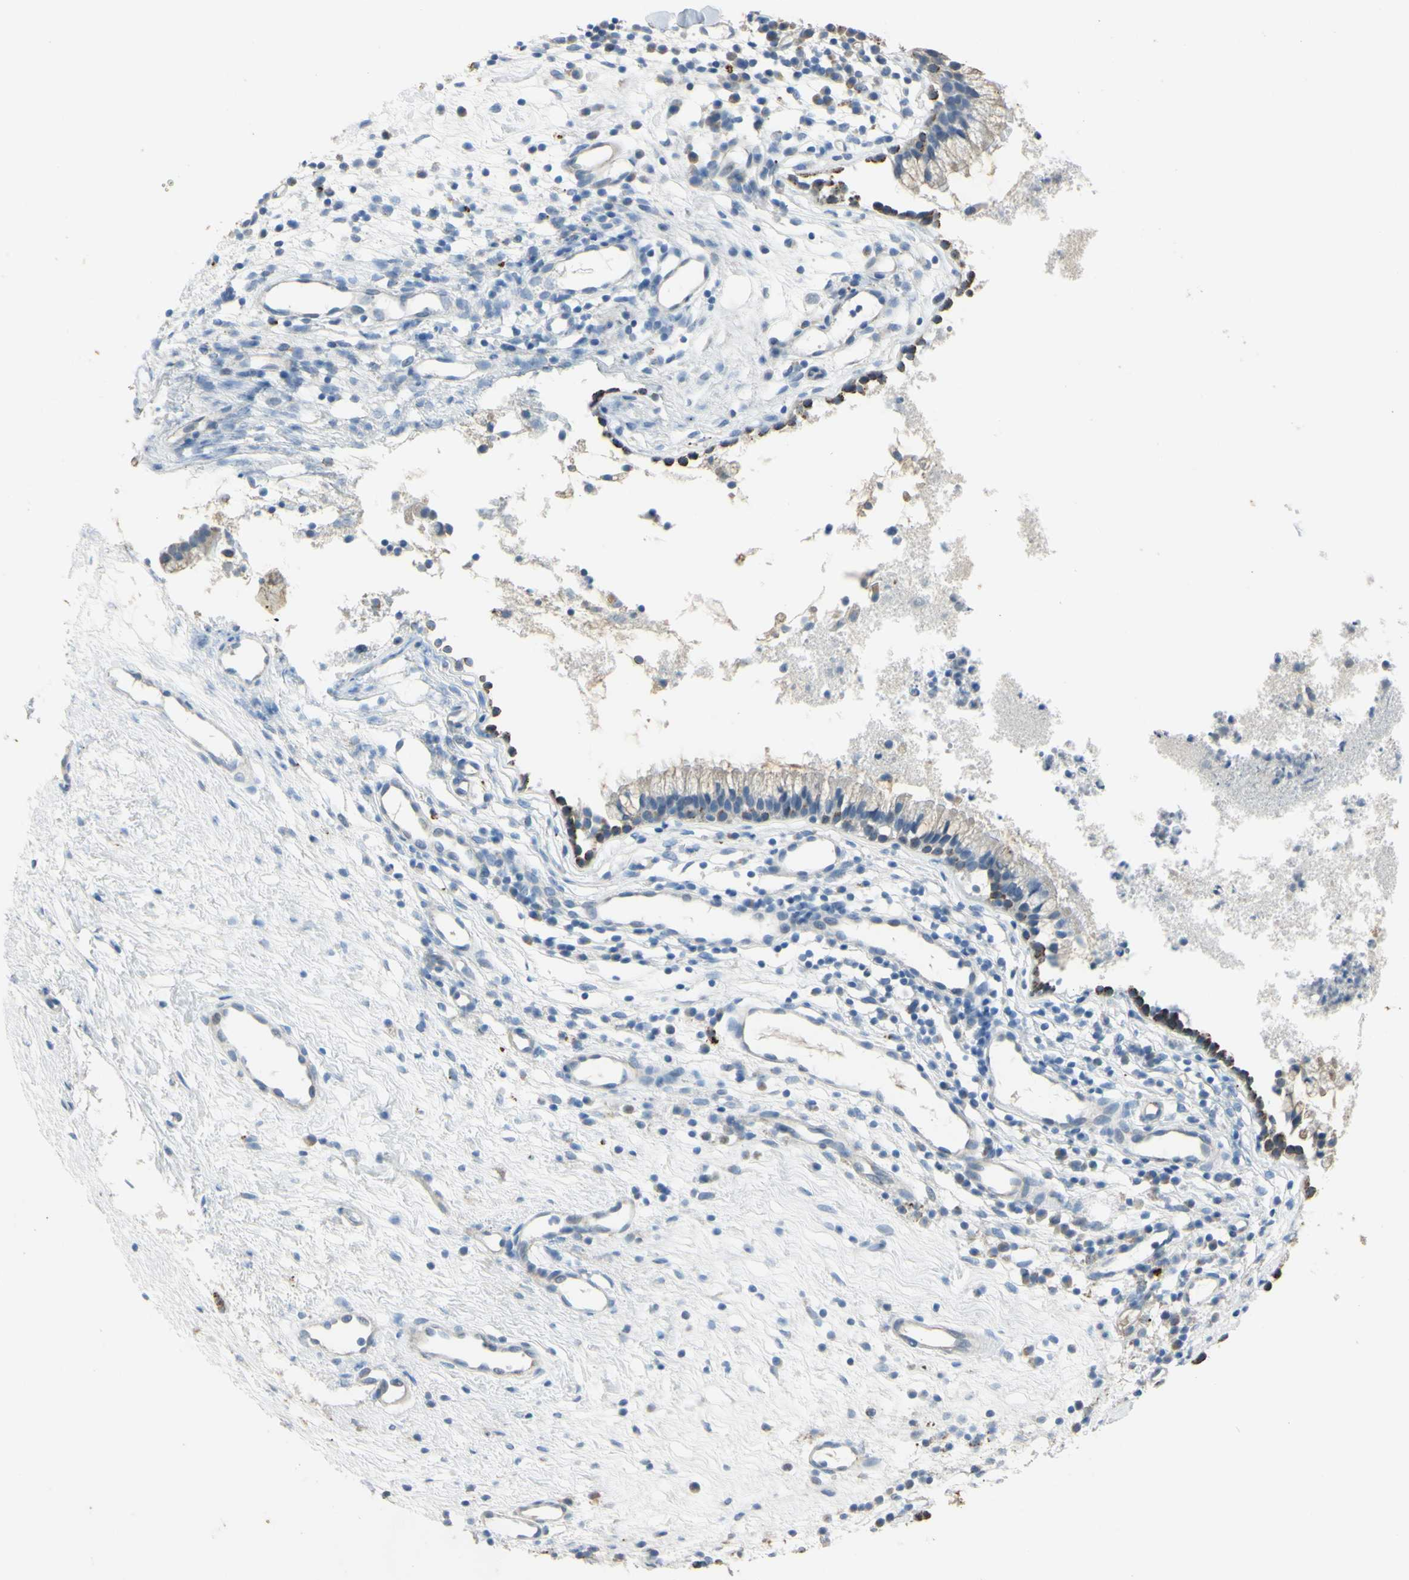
{"staining": {"intensity": "weak", "quantity": ">75%", "location": "cytoplasmic/membranous"}, "tissue": "nasopharynx", "cell_type": "Respiratory epithelial cells", "image_type": "normal", "snomed": [{"axis": "morphology", "description": "Normal tissue, NOS"}, {"axis": "topography", "description": "Nasopharynx"}], "caption": "A low amount of weak cytoplasmic/membranous staining is present in about >75% of respiratory epithelial cells in benign nasopharynx.", "gene": "ANGPTL1", "patient": {"sex": "male", "age": 21}}